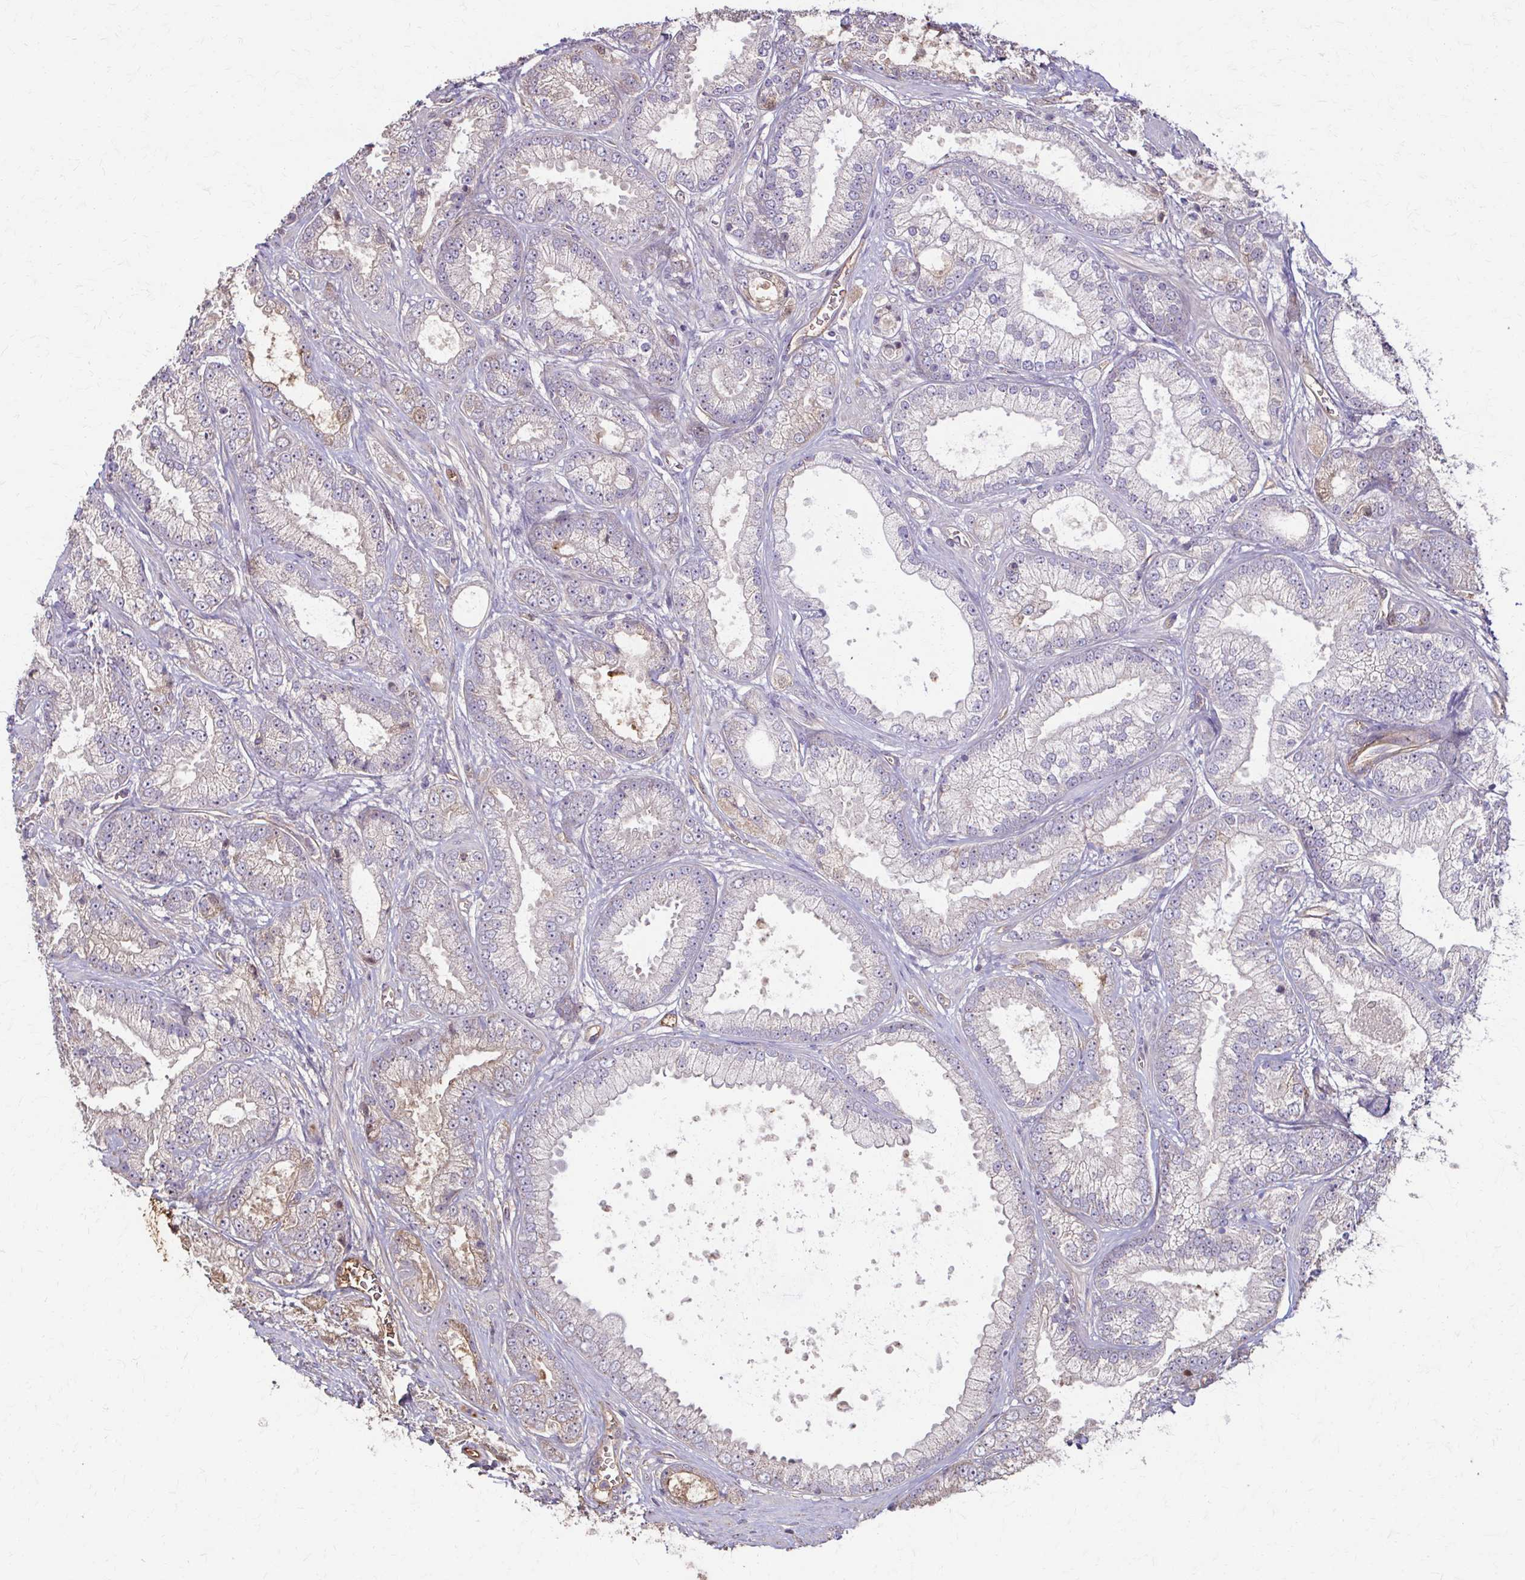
{"staining": {"intensity": "weak", "quantity": "25%-75%", "location": "cytoplasmic/membranous"}, "tissue": "prostate cancer", "cell_type": "Tumor cells", "image_type": "cancer", "snomed": [{"axis": "morphology", "description": "Adenocarcinoma, High grade"}, {"axis": "topography", "description": "Prostate"}], "caption": "Prostate cancer stained for a protein (brown) displays weak cytoplasmic/membranous positive staining in about 25%-75% of tumor cells.", "gene": "IL18BP", "patient": {"sex": "male", "age": 67}}